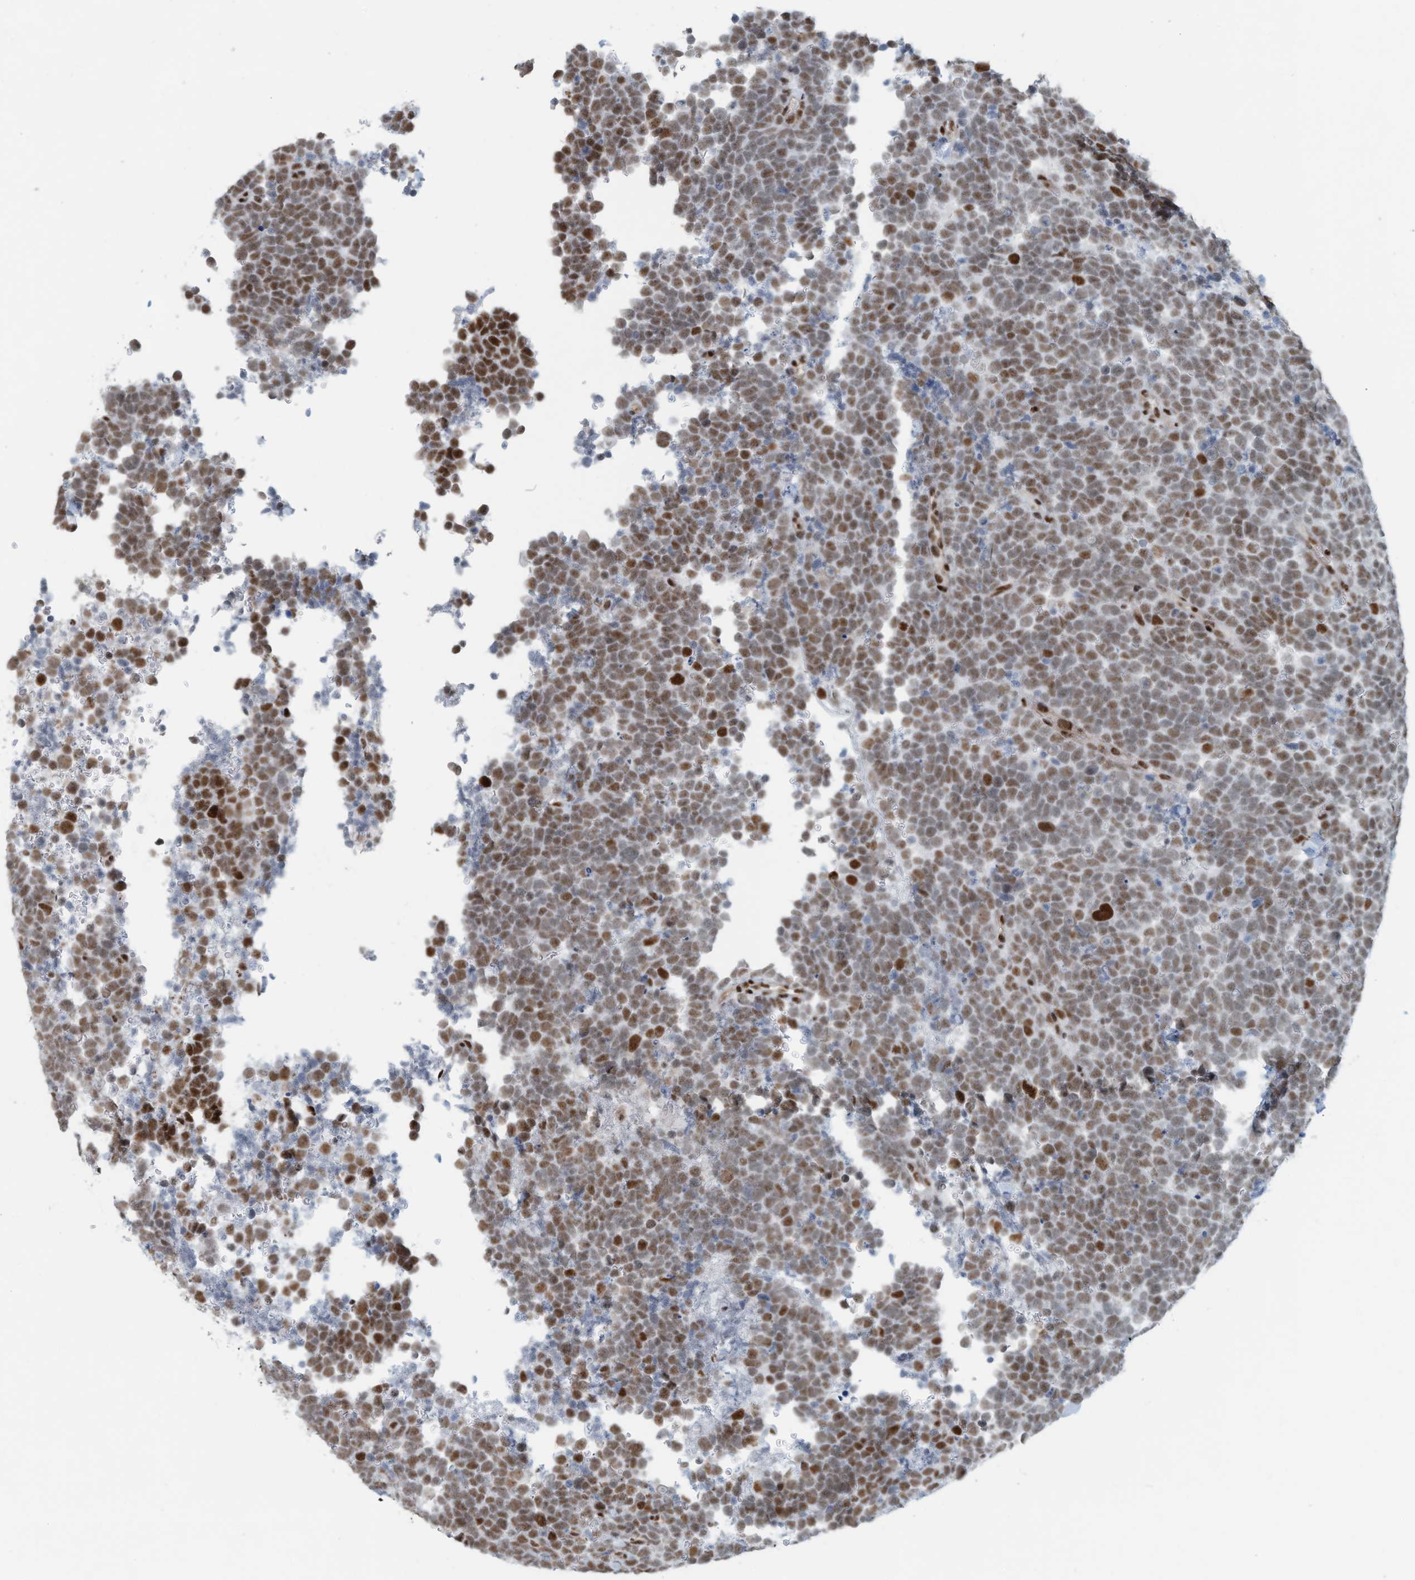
{"staining": {"intensity": "strong", "quantity": ">75%", "location": "nuclear"}, "tissue": "urothelial cancer", "cell_type": "Tumor cells", "image_type": "cancer", "snomed": [{"axis": "morphology", "description": "Urothelial carcinoma, High grade"}, {"axis": "topography", "description": "Urinary bladder"}], "caption": "Immunohistochemical staining of human urothelial cancer displays high levels of strong nuclear expression in about >75% of tumor cells.", "gene": "SARNP", "patient": {"sex": "female", "age": 82}}